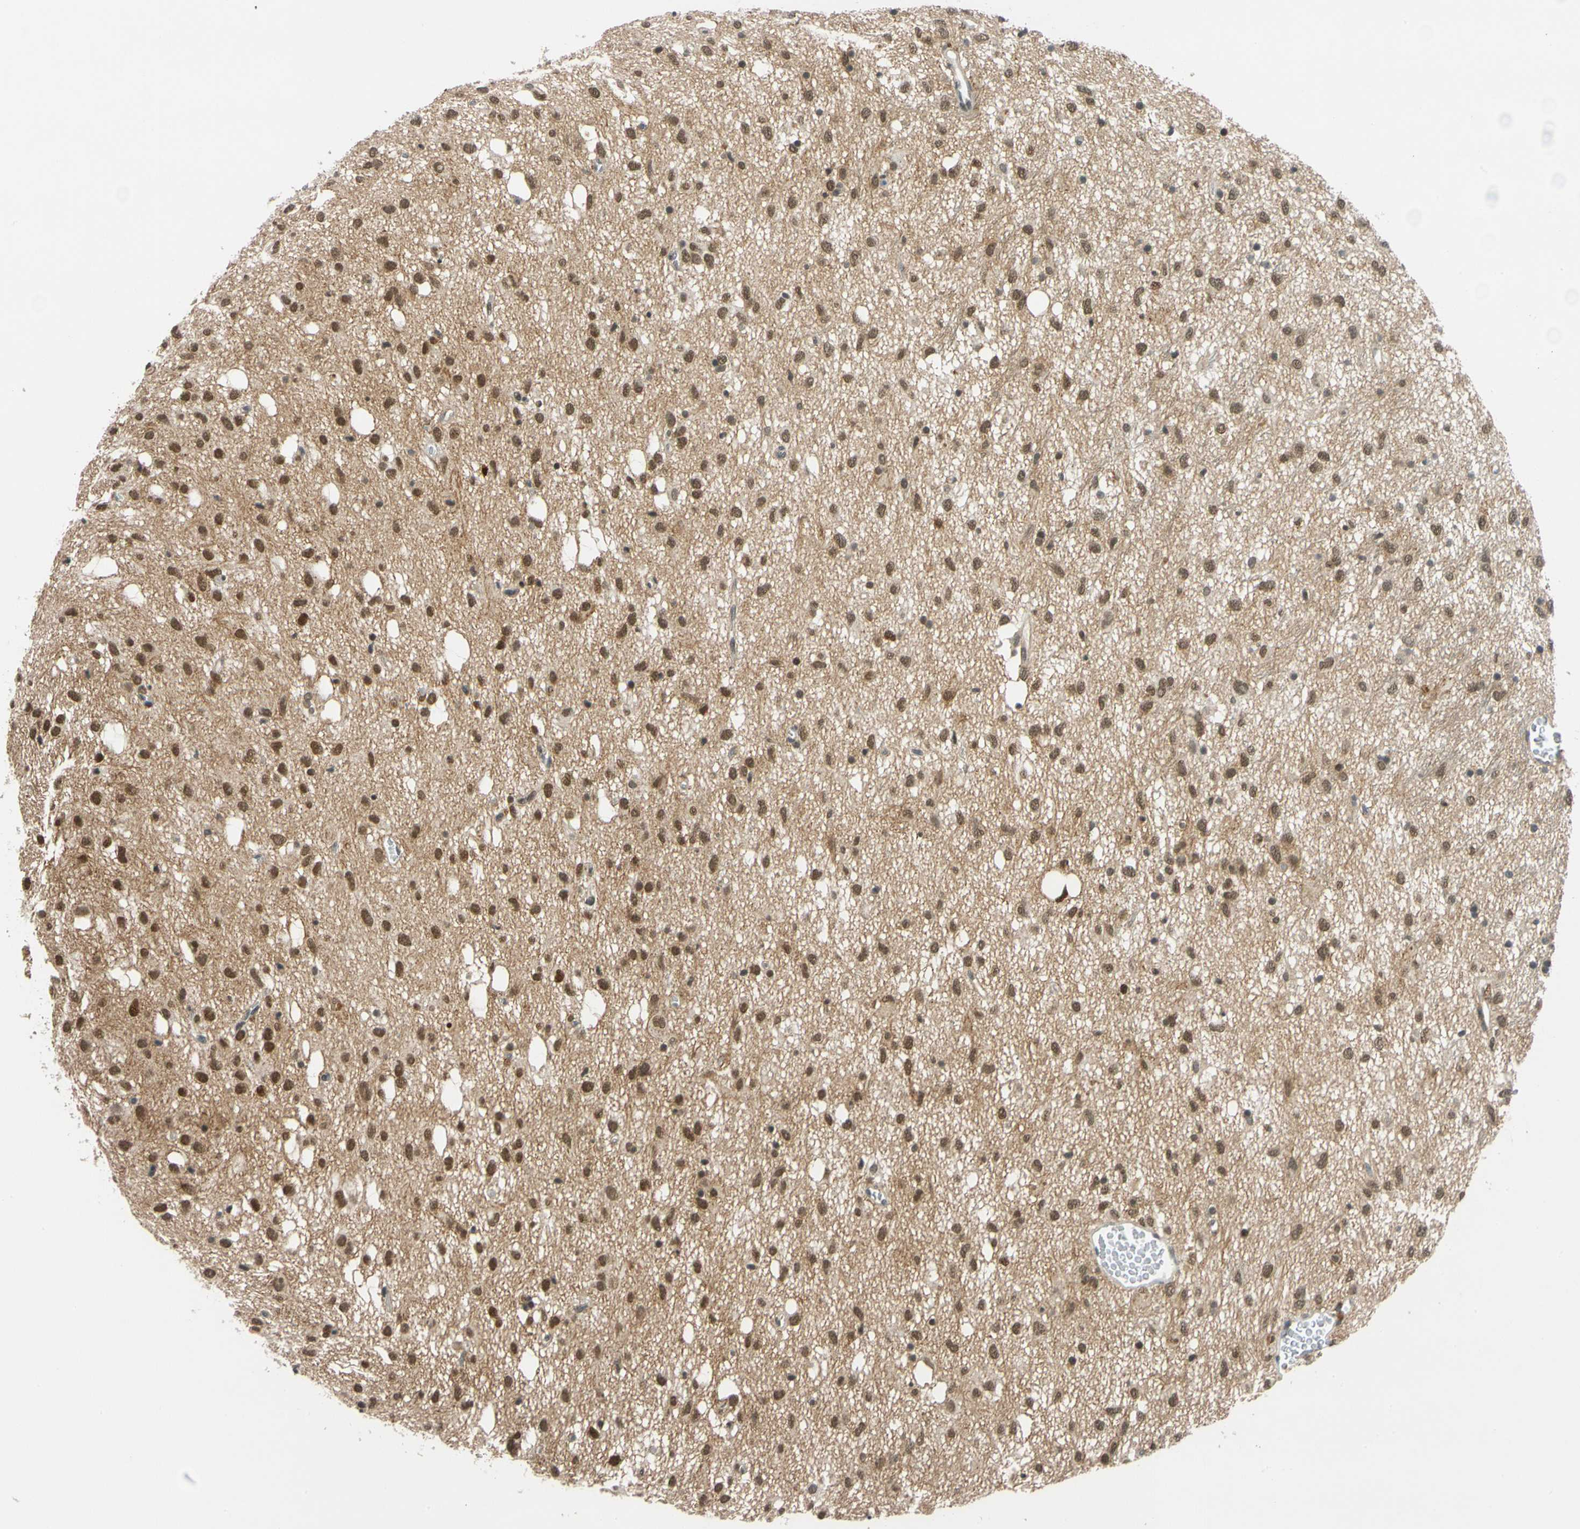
{"staining": {"intensity": "strong", "quantity": ">75%", "location": "cytoplasmic/membranous,nuclear"}, "tissue": "glioma", "cell_type": "Tumor cells", "image_type": "cancer", "snomed": [{"axis": "morphology", "description": "Glioma, malignant, Low grade"}, {"axis": "topography", "description": "Brain"}], "caption": "Glioma stained for a protein (brown) shows strong cytoplasmic/membranous and nuclear positive staining in approximately >75% of tumor cells.", "gene": "POGZ", "patient": {"sex": "male", "age": 77}}